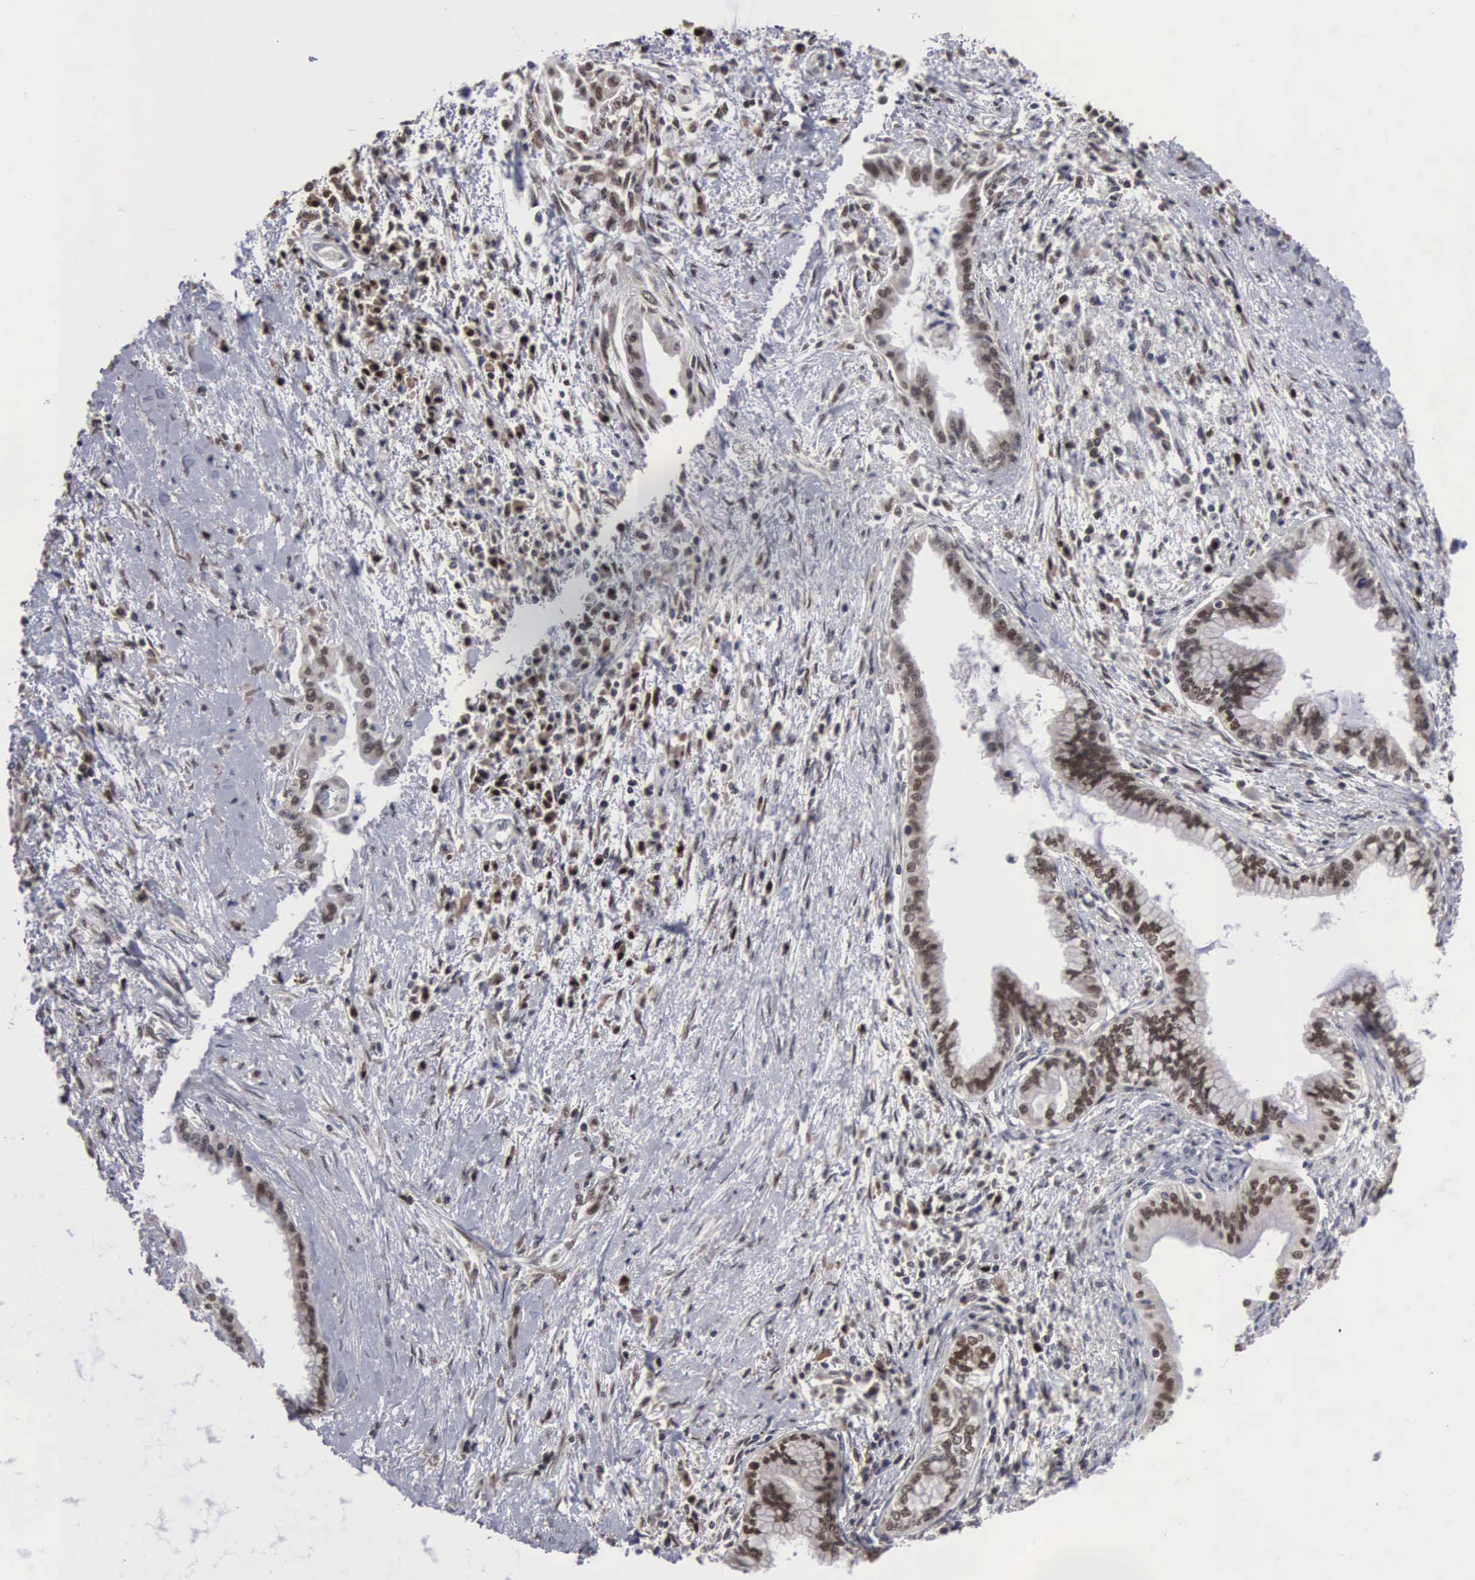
{"staining": {"intensity": "moderate", "quantity": "25%-75%", "location": "nuclear"}, "tissue": "pancreatic cancer", "cell_type": "Tumor cells", "image_type": "cancer", "snomed": [{"axis": "morphology", "description": "Adenocarcinoma, NOS"}, {"axis": "topography", "description": "Pancreas"}], "caption": "Pancreatic cancer (adenocarcinoma) was stained to show a protein in brown. There is medium levels of moderate nuclear staining in approximately 25%-75% of tumor cells.", "gene": "TRMT5", "patient": {"sex": "female", "age": 64}}